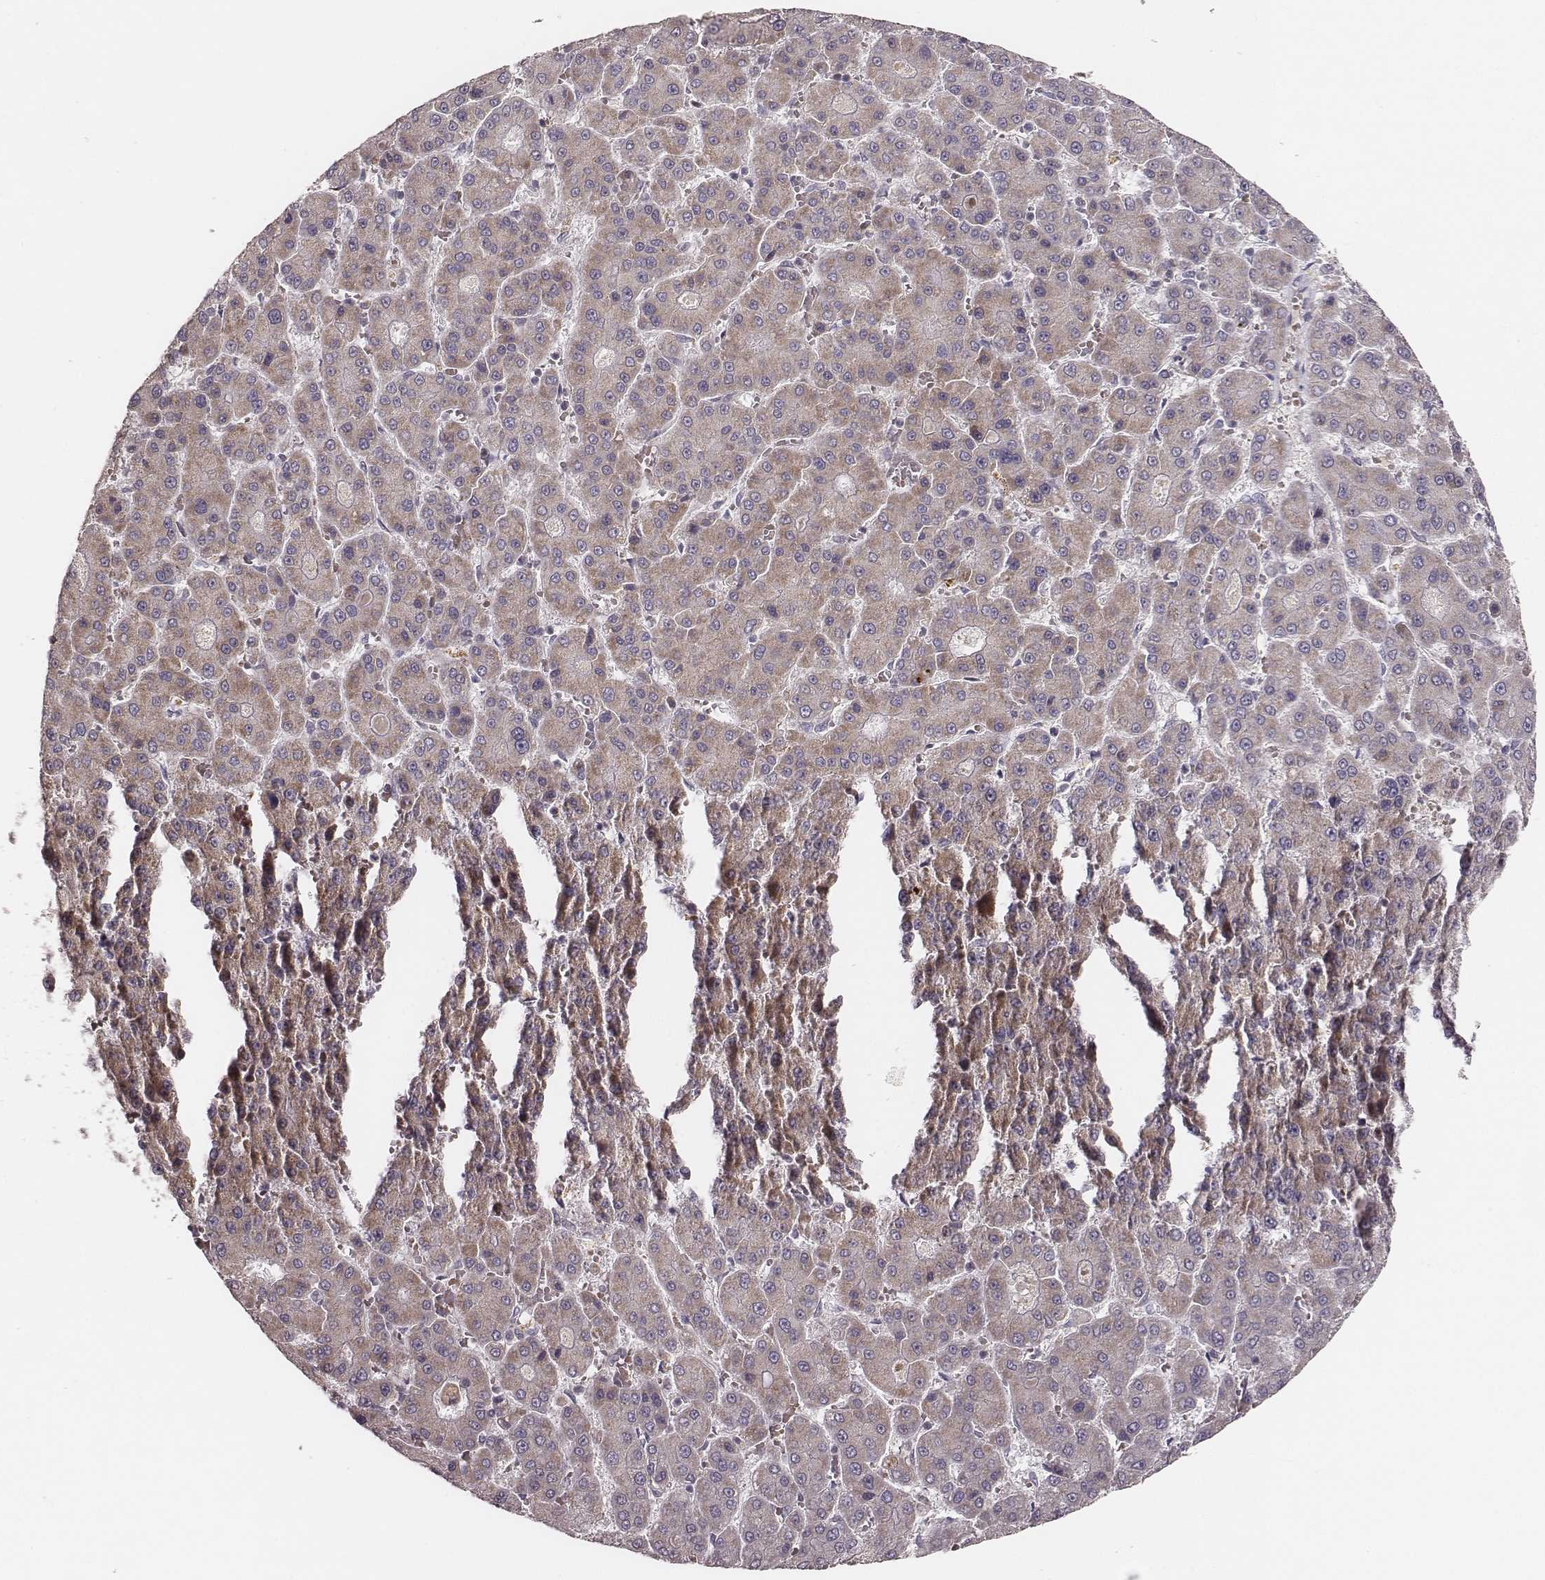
{"staining": {"intensity": "weak", "quantity": "25%-75%", "location": "cytoplasmic/membranous"}, "tissue": "liver cancer", "cell_type": "Tumor cells", "image_type": "cancer", "snomed": [{"axis": "morphology", "description": "Carcinoma, Hepatocellular, NOS"}, {"axis": "topography", "description": "Liver"}], "caption": "The micrograph displays immunohistochemical staining of liver cancer (hepatocellular carcinoma). There is weak cytoplasmic/membranous expression is seen in about 25%-75% of tumor cells.", "gene": "TUFM", "patient": {"sex": "male", "age": 70}}